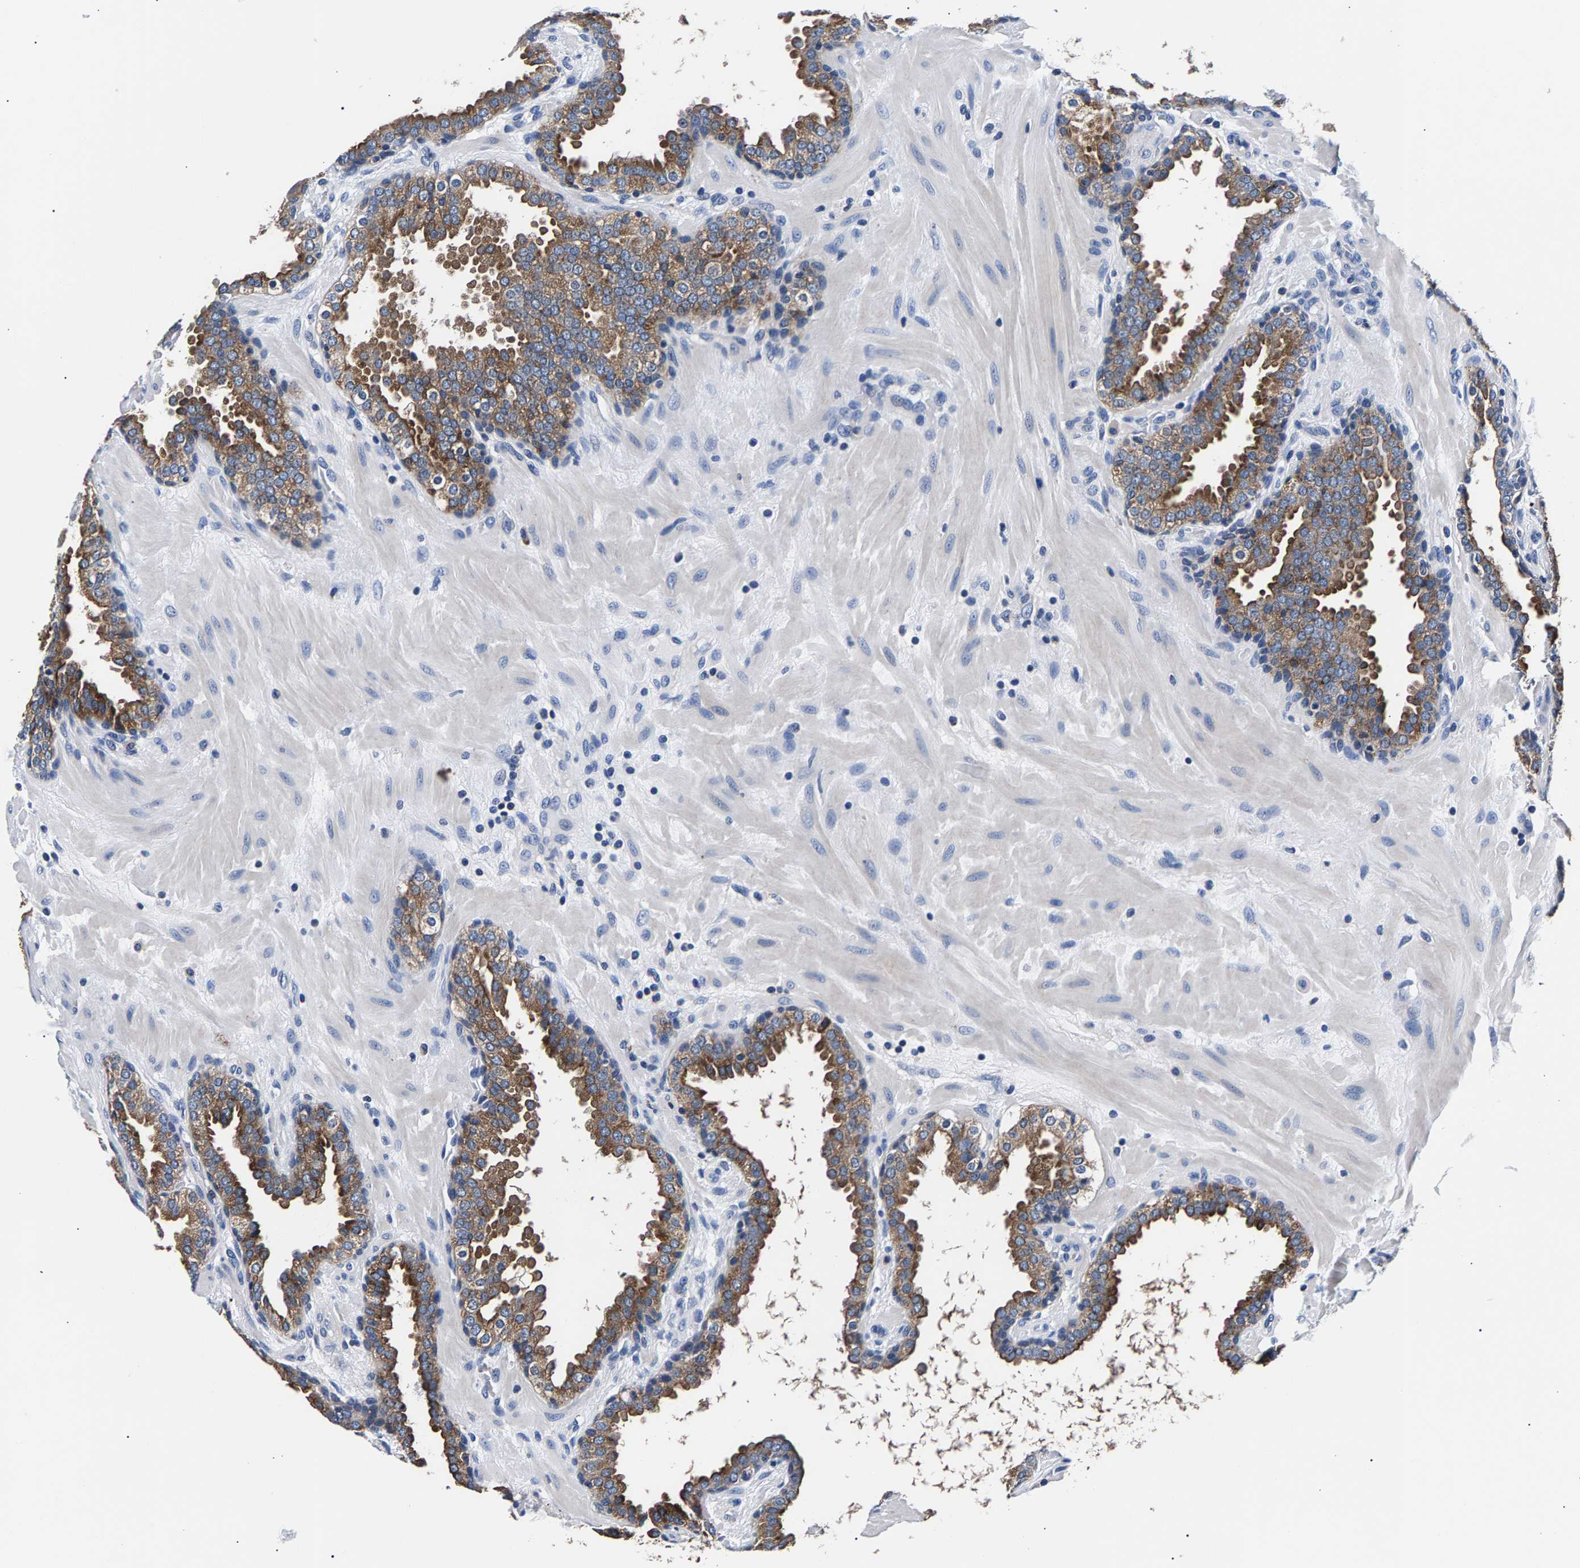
{"staining": {"intensity": "strong", "quantity": ">75%", "location": "cytoplasmic/membranous"}, "tissue": "prostate", "cell_type": "Glandular cells", "image_type": "normal", "snomed": [{"axis": "morphology", "description": "Normal tissue, NOS"}, {"axis": "topography", "description": "Prostate"}], "caption": "Immunohistochemical staining of normal prostate displays high levels of strong cytoplasmic/membranous staining in approximately >75% of glandular cells. The protein is stained brown, and the nuclei are stained in blue (DAB (3,3'-diaminobenzidine) IHC with brightfield microscopy, high magnification).", "gene": "PHF24", "patient": {"sex": "male", "age": 51}}